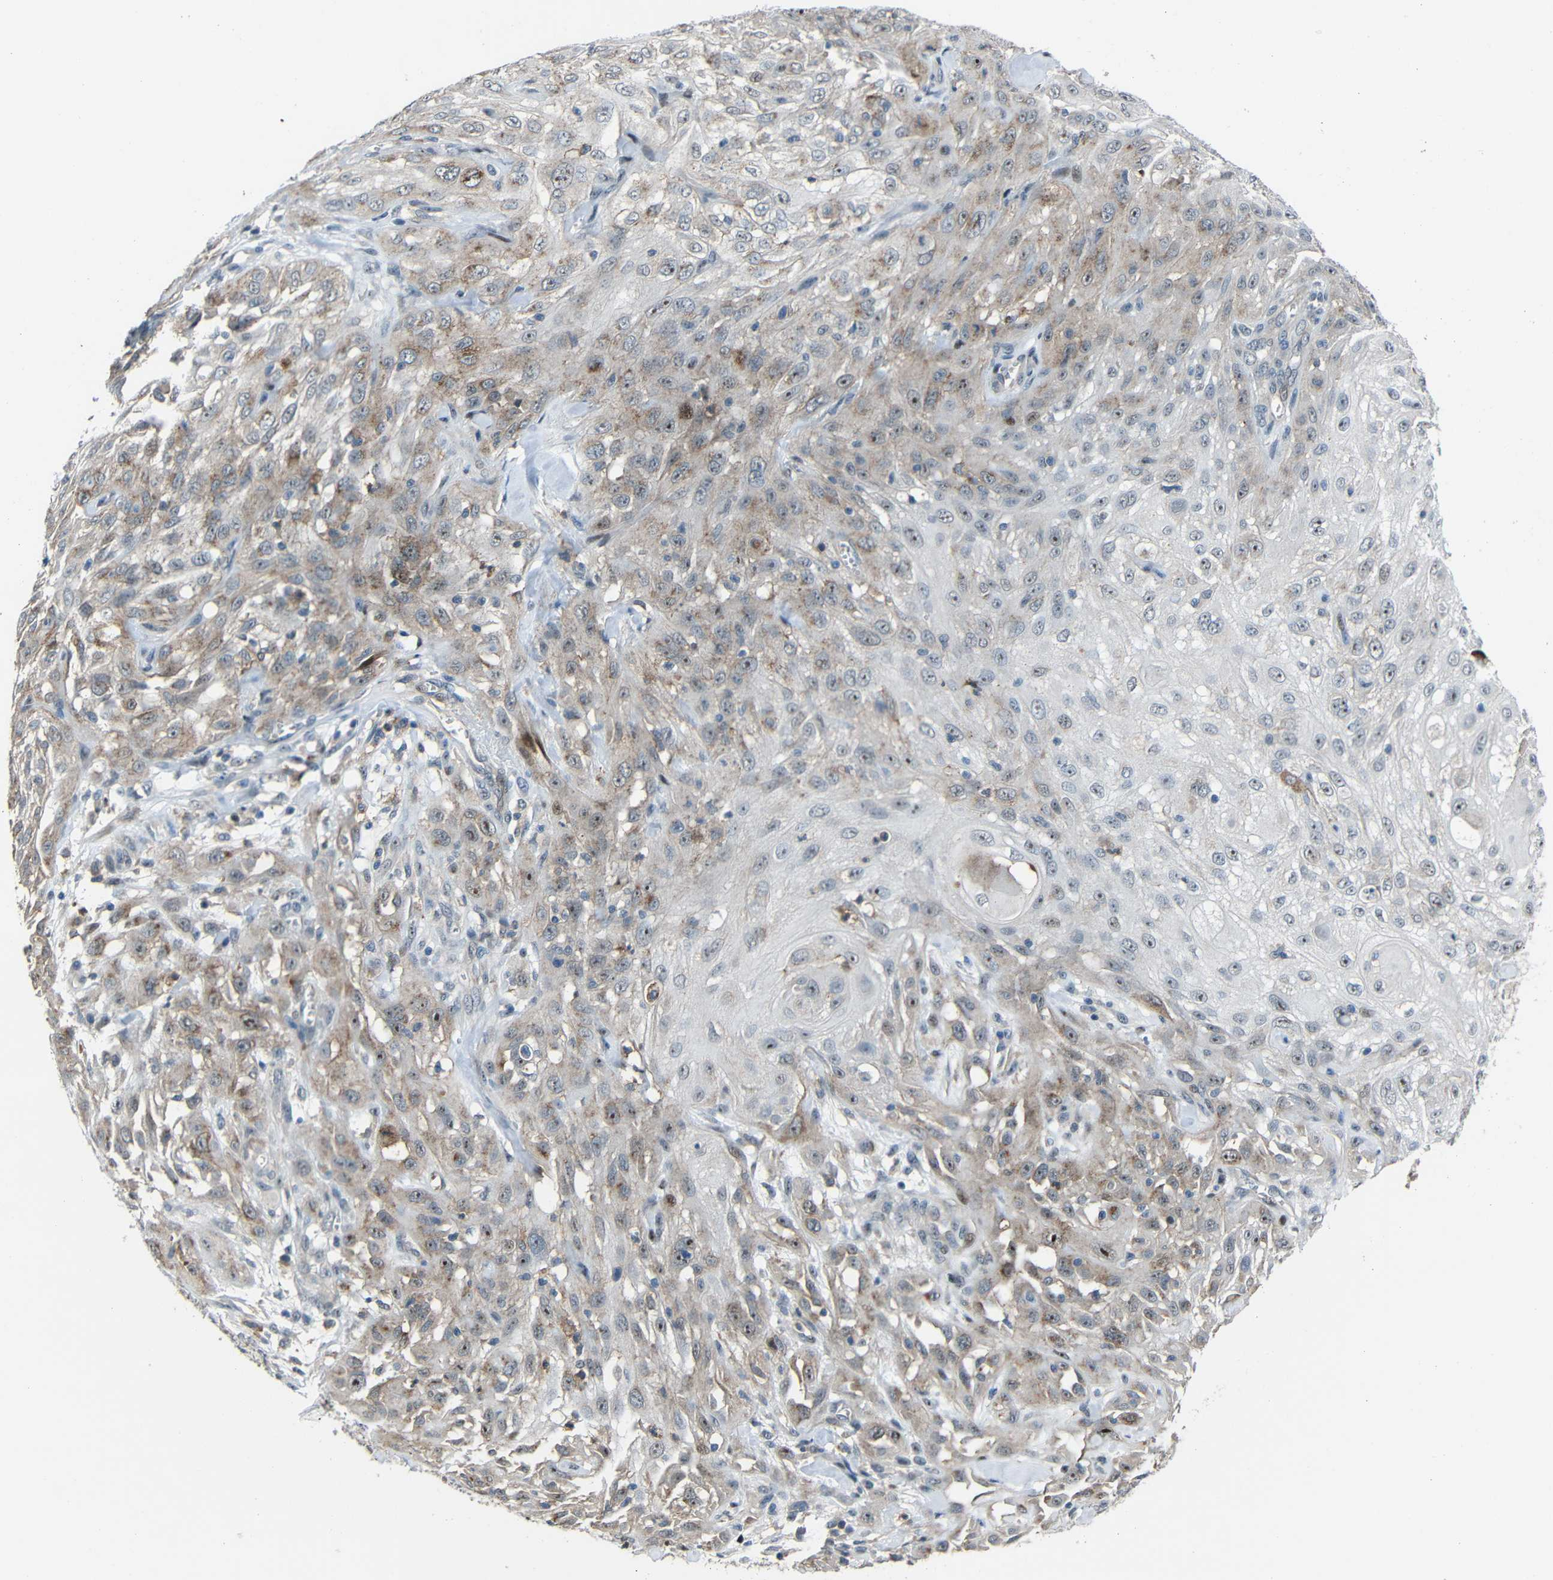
{"staining": {"intensity": "moderate", "quantity": "25%-75%", "location": "cytoplasmic/membranous,nuclear"}, "tissue": "skin cancer", "cell_type": "Tumor cells", "image_type": "cancer", "snomed": [{"axis": "morphology", "description": "Squamous cell carcinoma, NOS"}, {"axis": "topography", "description": "Skin"}], "caption": "DAB immunohistochemical staining of human skin cancer (squamous cell carcinoma) shows moderate cytoplasmic/membranous and nuclear protein staining in about 25%-75% of tumor cells. The staining was performed using DAB (3,3'-diaminobenzidine) to visualize the protein expression in brown, while the nuclei were stained in blue with hematoxylin (Magnification: 20x).", "gene": "DNAJC5", "patient": {"sex": "male", "age": 75}}